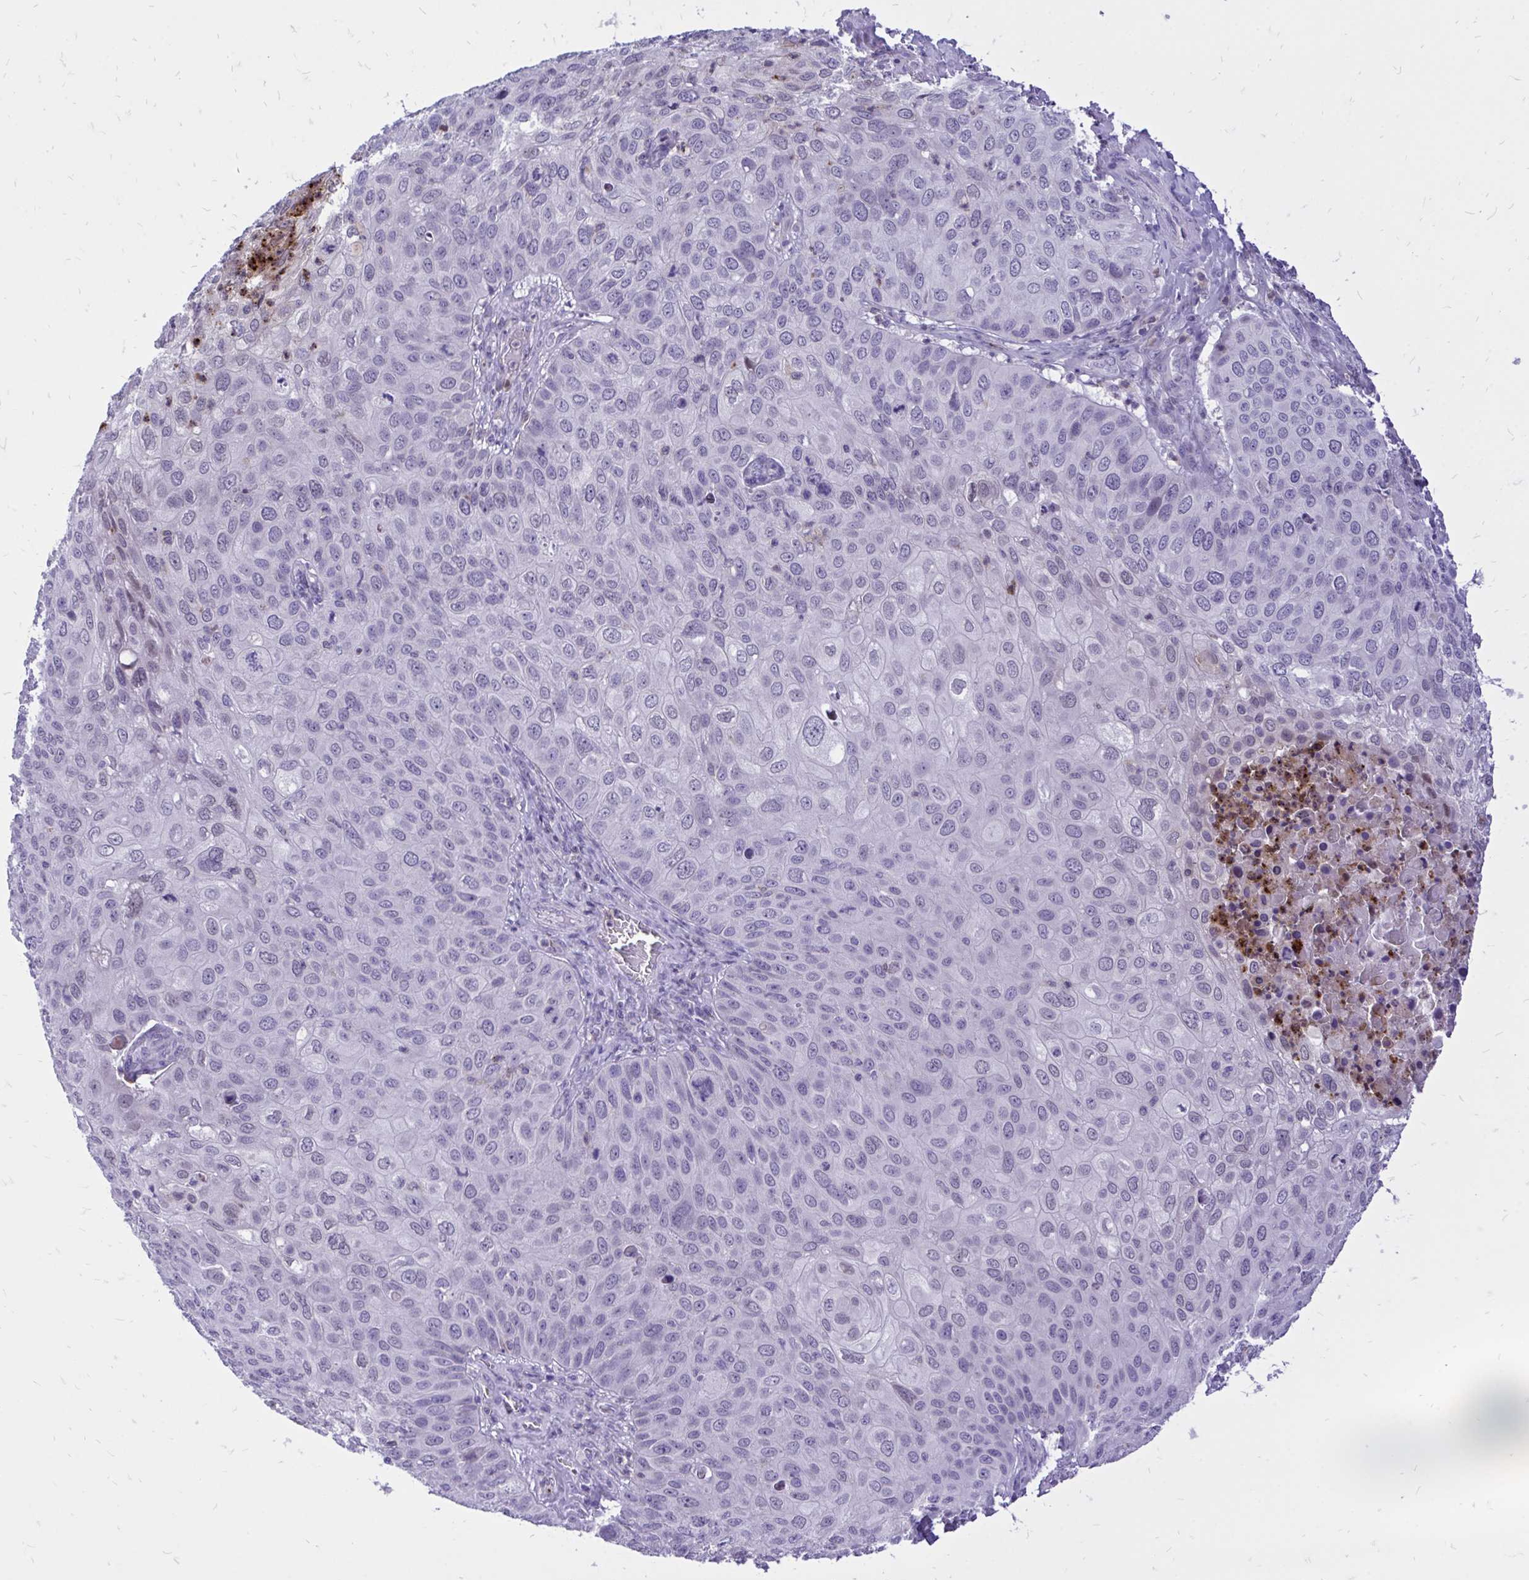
{"staining": {"intensity": "negative", "quantity": "none", "location": "none"}, "tissue": "skin cancer", "cell_type": "Tumor cells", "image_type": "cancer", "snomed": [{"axis": "morphology", "description": "Squamous cell carcinoma, NOS"}, {"axis": "topography", "description": "Skin"}], "caption": "A high-resolution histopathology image shows IHC staining of squamous cell carcinoma (skin), which demonstrates no significant positivity in tumor cells.", "gene": "CXCL8", "patient": {"sex": "male", "age": 87}}